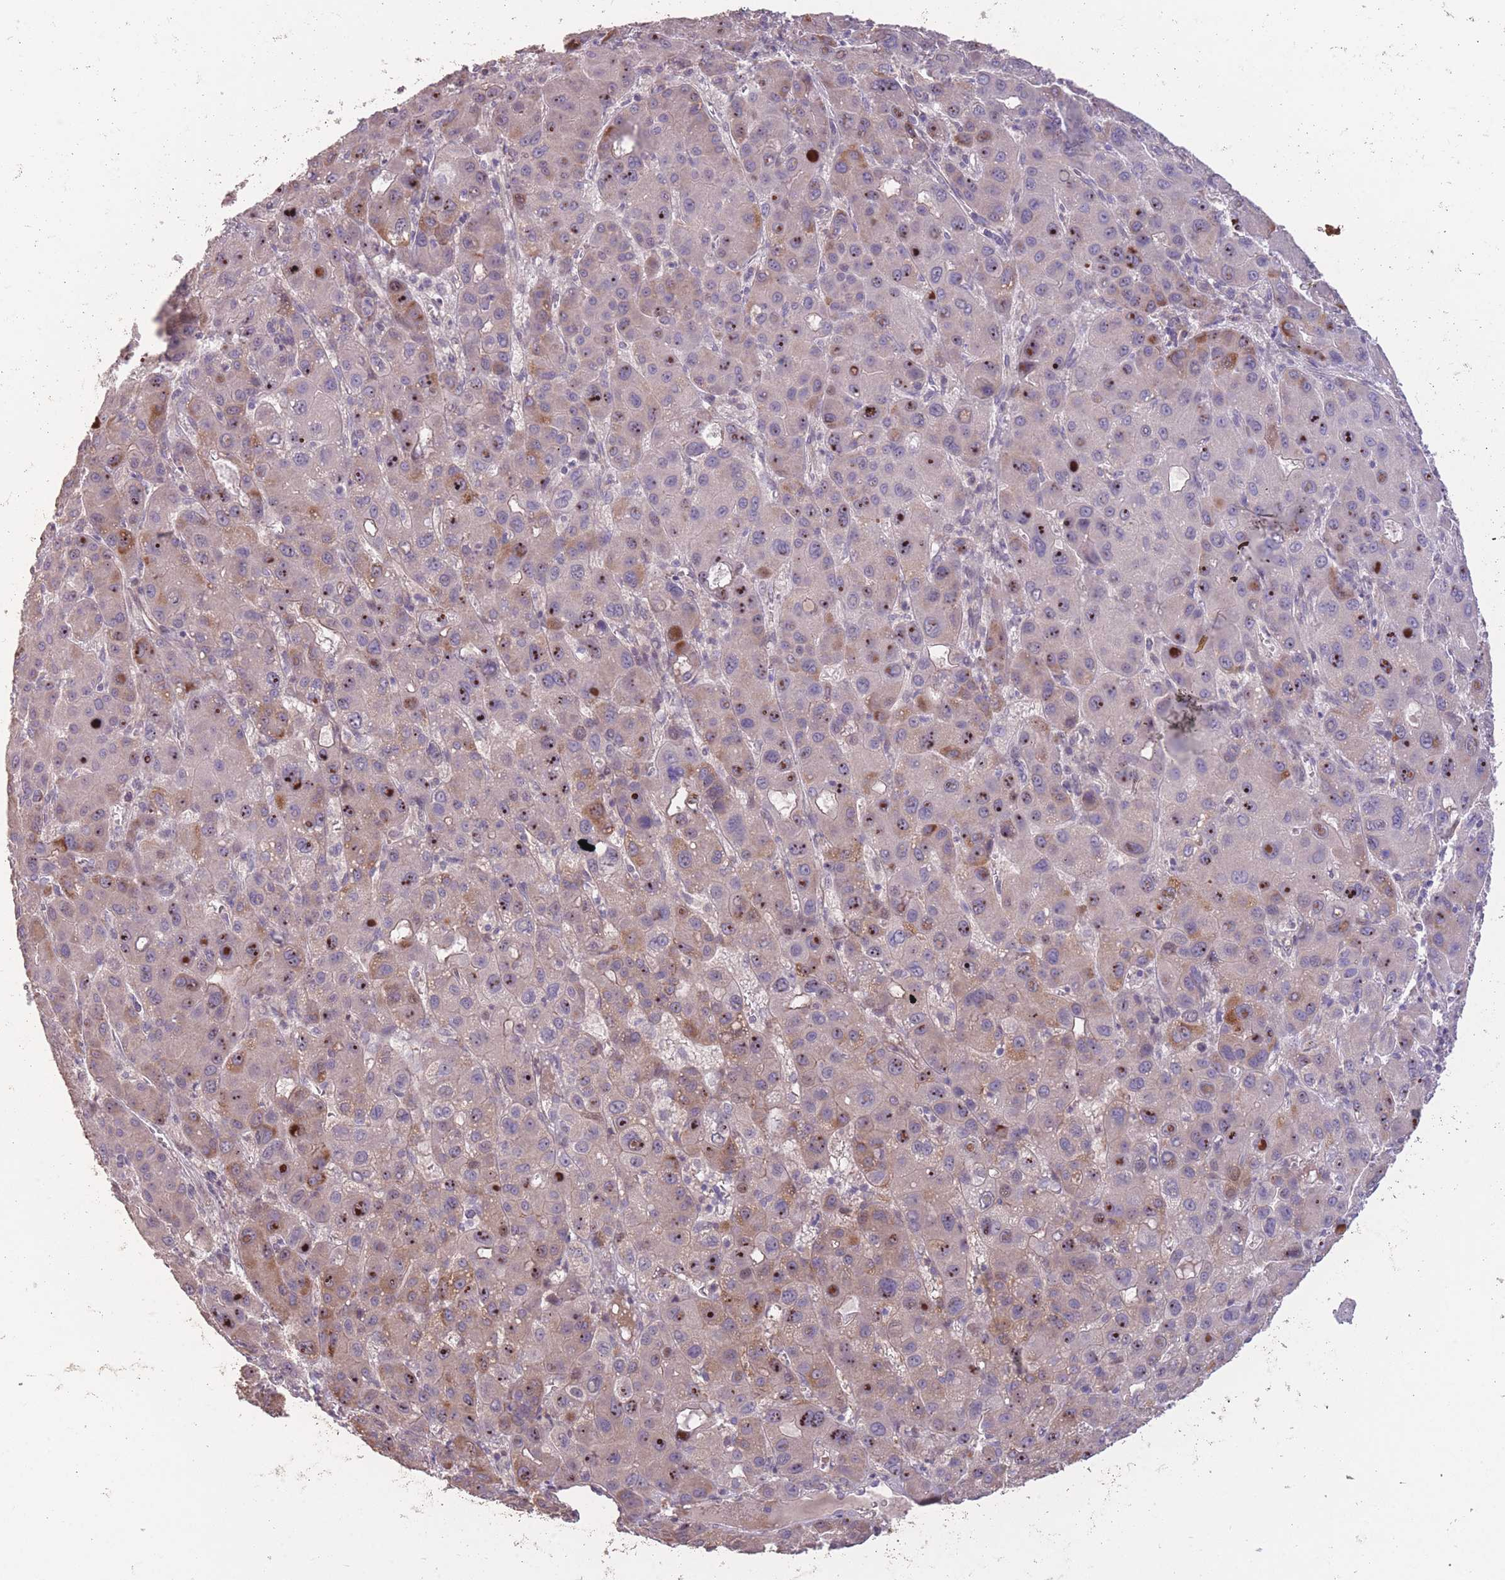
{"staining": {"intensity": "moderate", "quantity": "25%-75%", "location": "cytoplasmic/membranous,nuclear"}, "tissue": "liver cancer", "cell_type": "Tumor cells", "image_type": "cancer", "snomed": [{"axis": "morphology", "description": "Carcinoma, Hepatocellular, NOS"}, {"axis": "topography", "description": "Liver"}], "caption": "Liver cancer tissue displays moderate cytoplasmic/membranous and nuclear expression in about 25%-75% of tumor cells (DAB IHC with brightfield microscopy, high magnification).", "gene": "RSPH10B", "patient": {"sex": "male", "age": 55}}